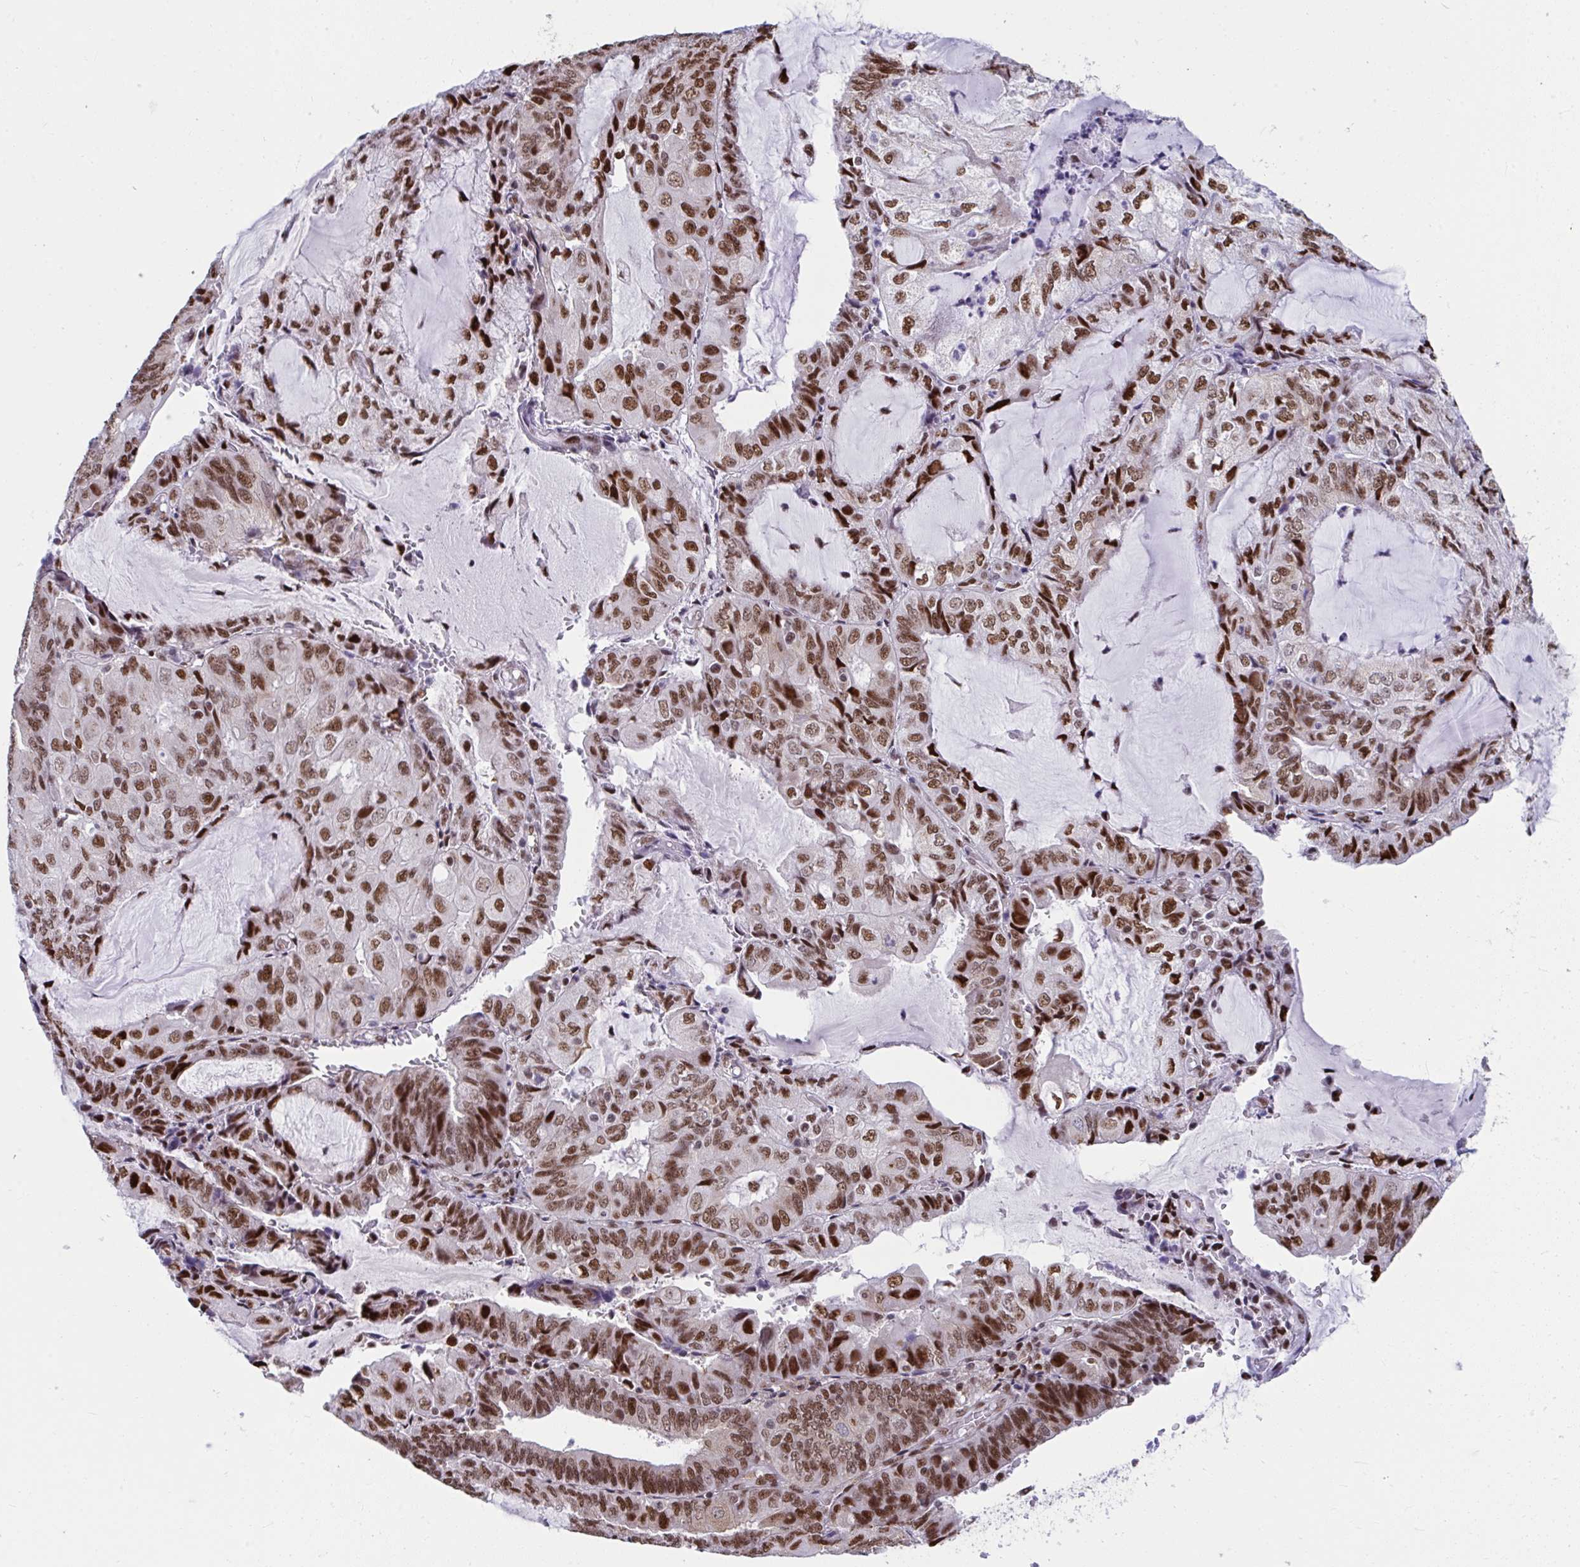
{"staining": {"intensity": "strong", "quantity": ">75%", "location": "nuclear"}, "tissue": "endometrial cancer", "cell_type": "Tumor cells", "image_type": "cancer", "snomed": [{"axis": "morphology", "description": "Adenocarcinoma, NOS"}, {"axis": "topography", "description": "Endometrium"}], "caption": "Strong nuclear staining for a protein is appreciated in about >75% of tumor cells of endometrial cancer using IHC.", "gene": "SLC35C2", "patient": {"sex": "female", "age": 81}}